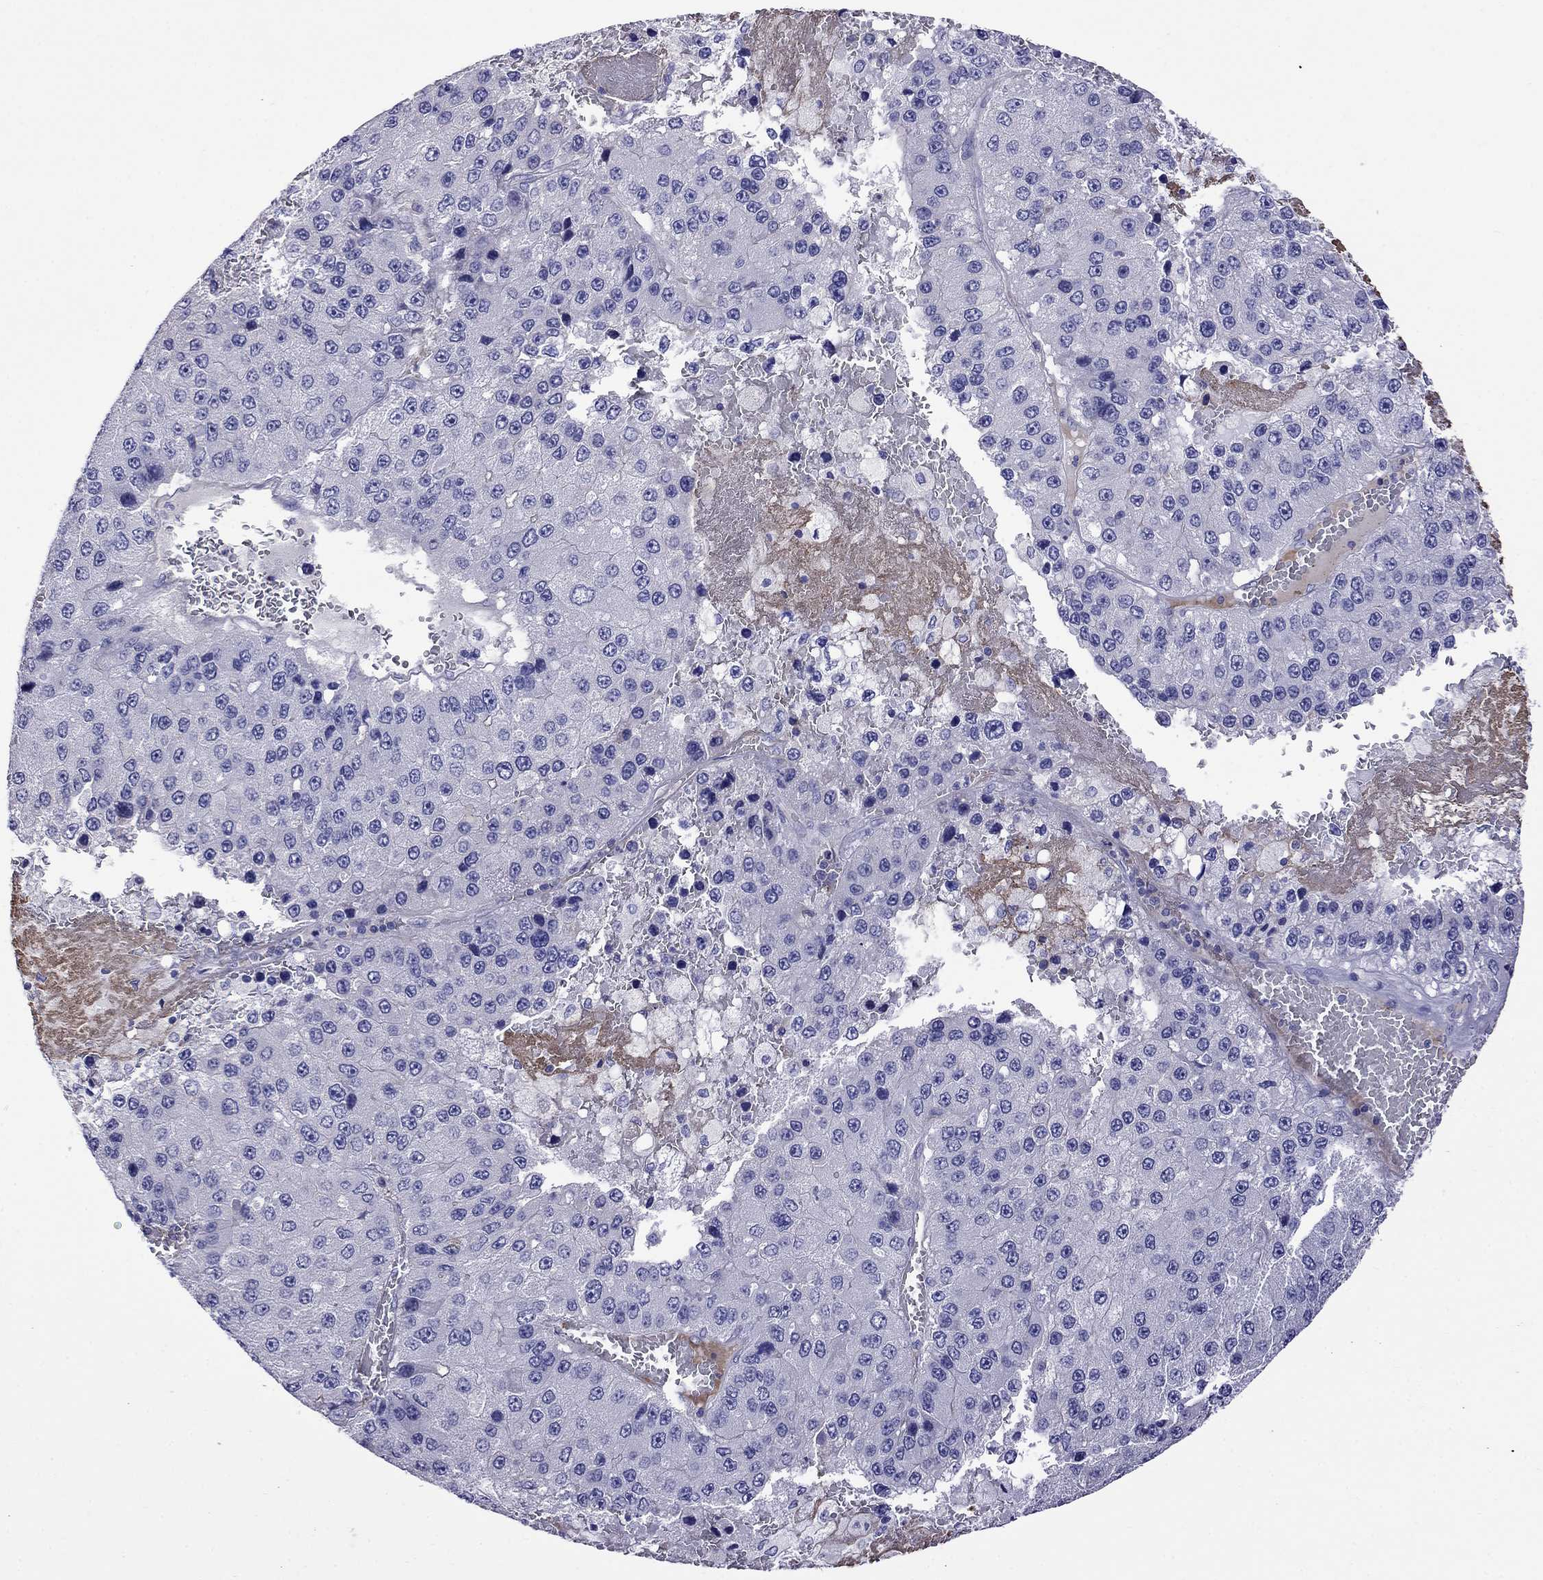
{"staining": {"intensity": "negative", "quantity": "none", "location": "none"}, "tissue": "liver cancer", "cell_type": "Tumor cells", "image_type": "cancer", "snomed": [{"axis": "morphology", "description": "Carcinoma, Hepatocellular, NOS"}, {"axis": "topography", "description": "Liver"}], "caption": "Protein analysis of liver hepatocellular carcinoma shows no significant positivity in tumor cells.", "gene": "STAR", "patient": {"sex": "female", "age": 73}}